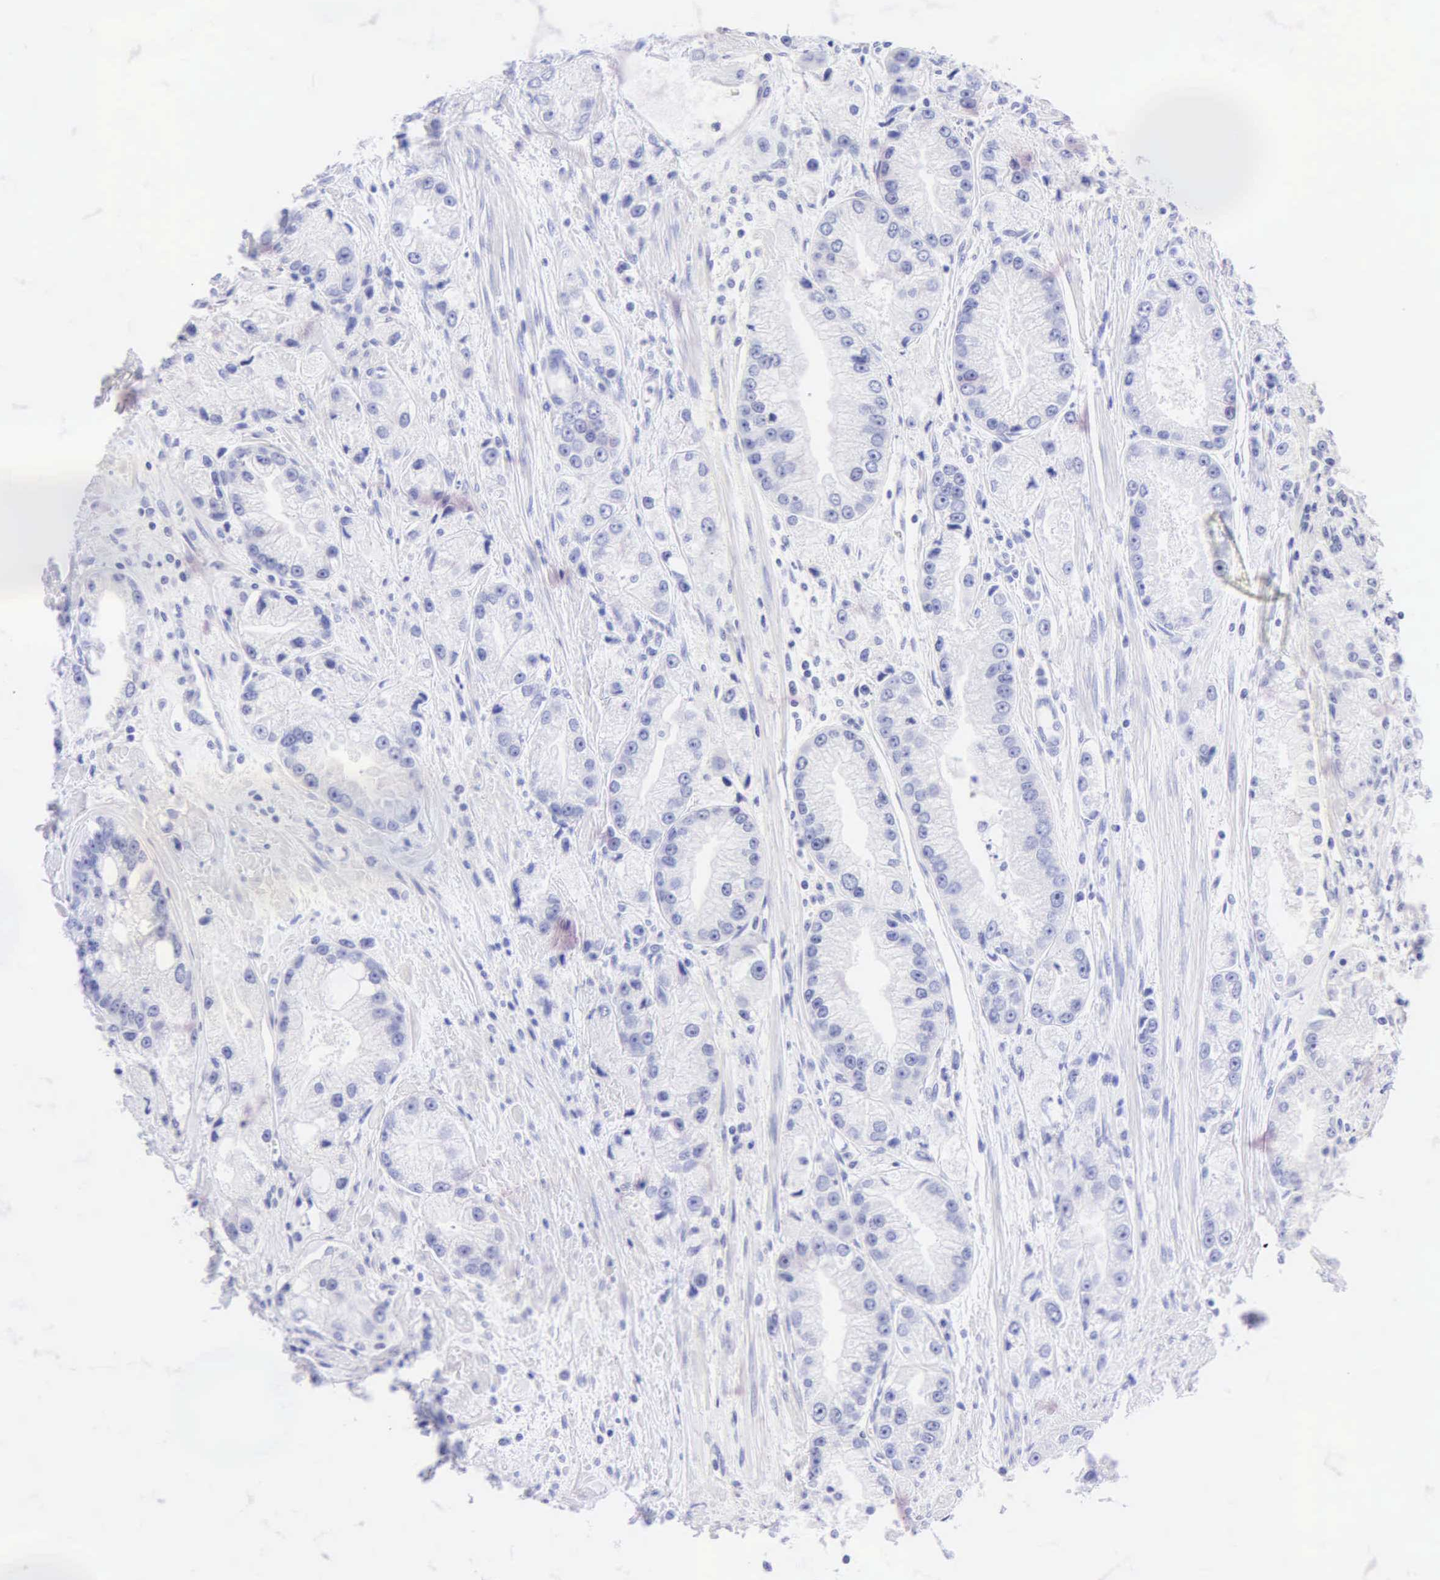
{"staining": {"intensity": "negative", "quantity": "none", "location": "none"}, "tissue": "prostate cancer", "cell_type": "Tumor cells", "image_type": "cancer", "snomed": [{"axis": "morphology", "description": "Adenocarcinoma, Medium grade"}, {"axis": "topography", "description": "Prostate"}], "caption": "This is an IHC micrograph of human prostate medium-grade adenocarcinoma. There is no expression in tumor cells.", "gene": "KRT20", "patient": {"sex": "male", "age": 72}}